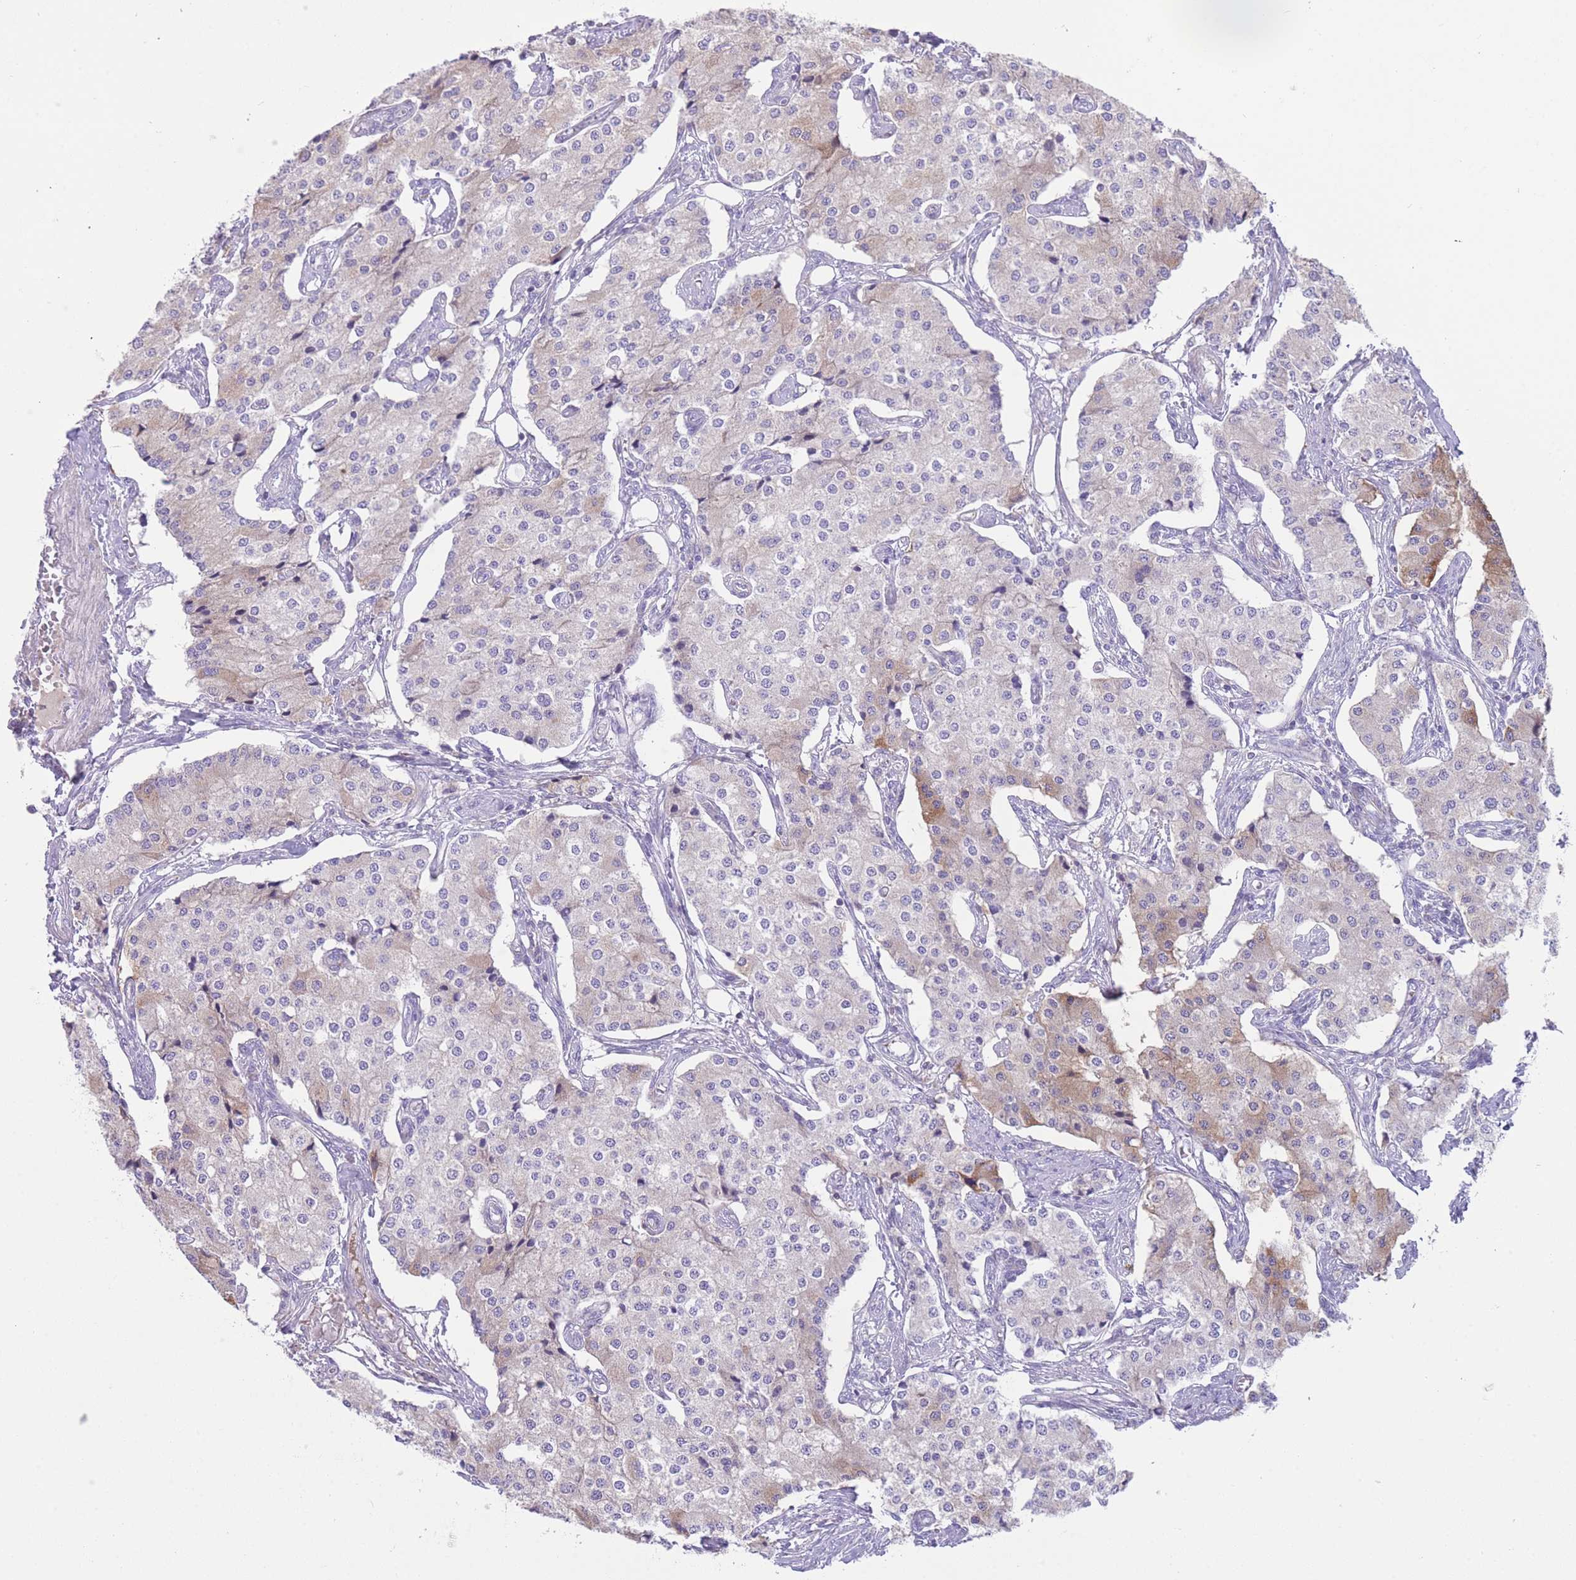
{"staining": {"intensity": "moderate", "quantity": "<25%", "location": "cytoplasmic/membranous"}, "tissue": "carcinoid", "cell_type": "Tumor cells", "image_type": "cancer", "snomed": [{"axis": "morphology", "description": "Carcinoid, malignant, NOS"}, {"axis": "topography", "description": "Colon"}], "caption": "Protein expression by immunohistochemistry (IHC) demonstrates moderate cytoplasmic/membranous staining in about <25% of tumor cells in malignant carcinoid.", "gene": "LDB3", "patient": {"sex": "female", "age": 52}}